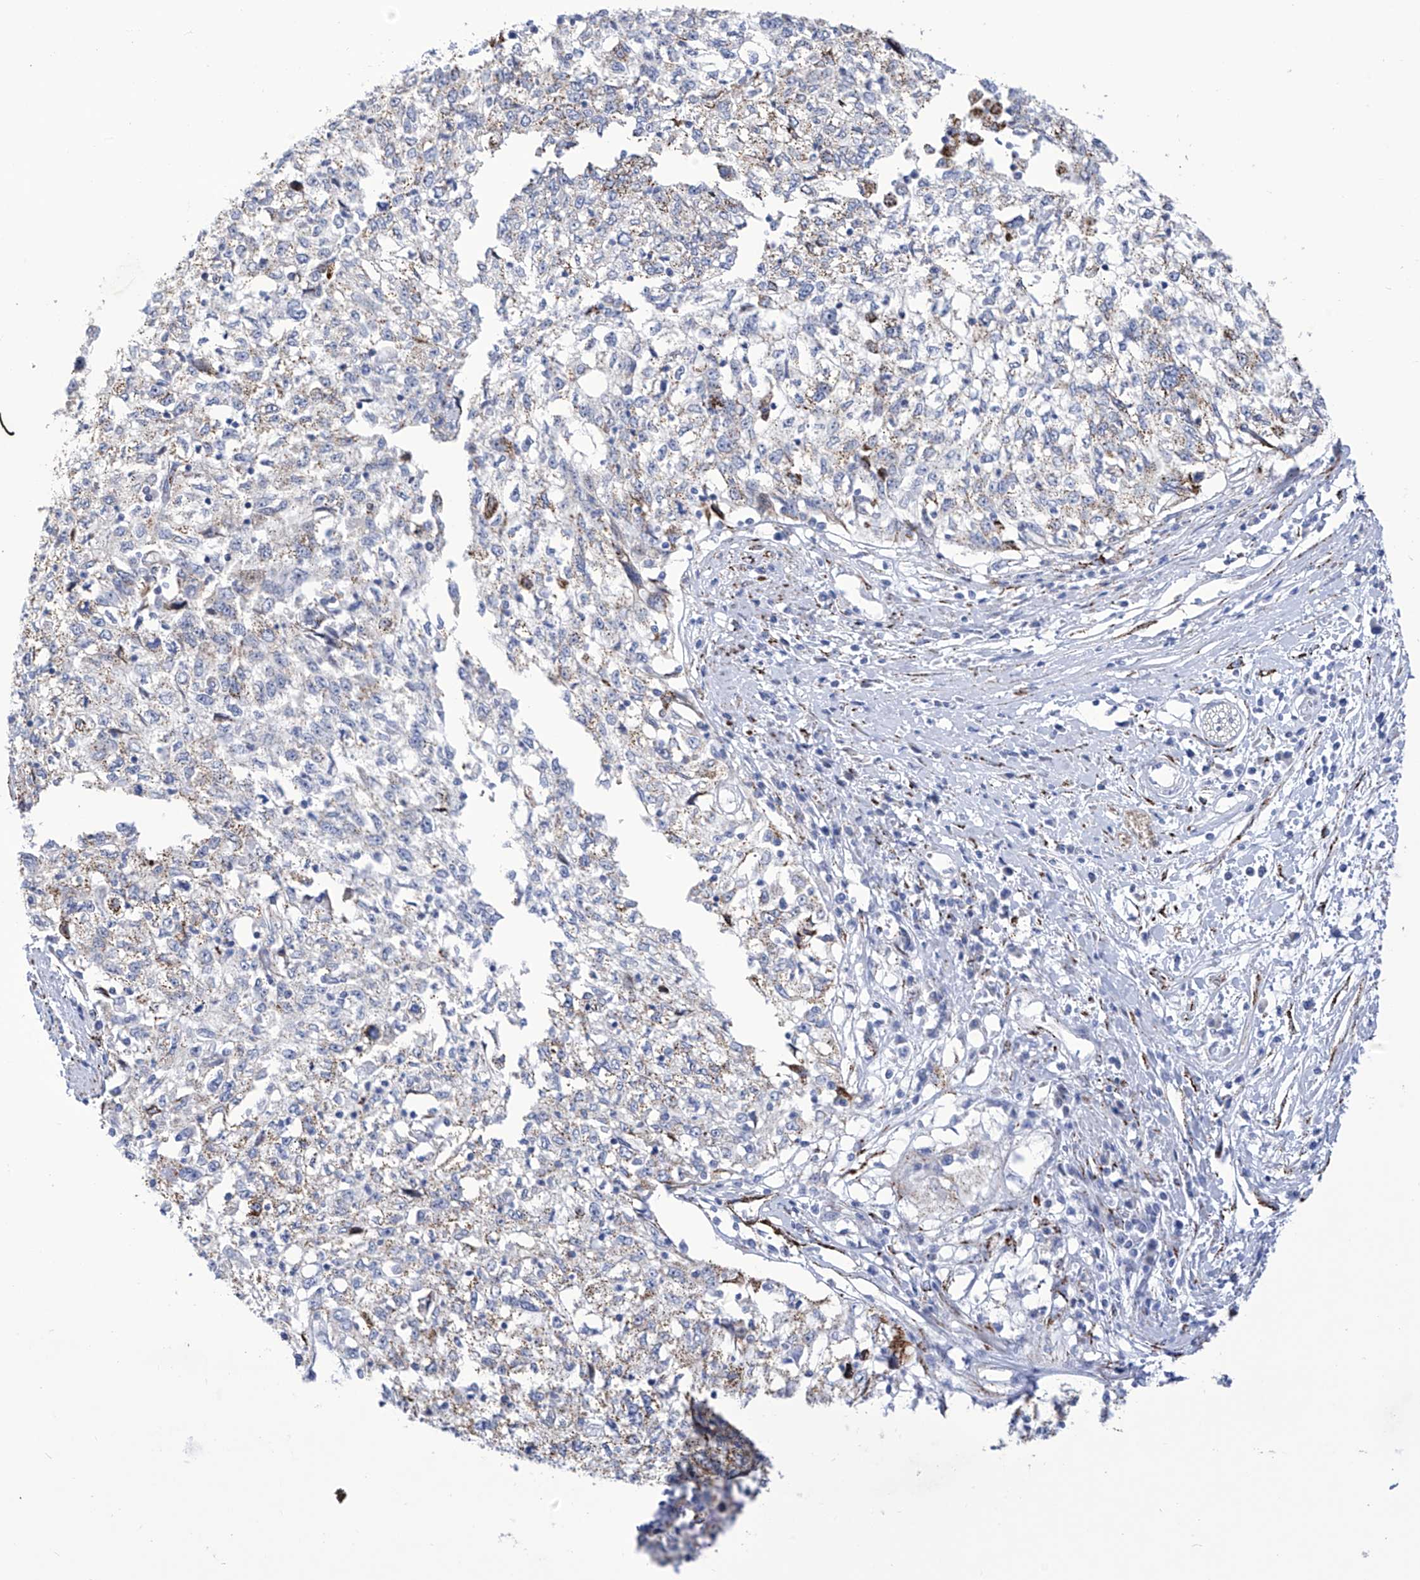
{"staining": {"intensity": "negative", "quantity": "none", "location": "none"}, "tissue": "cervical cancer", "cell_type": "Tumor cells", "image_type": "cancer", "snomed": [{"axis": "morphology", "description": "Squamous cell carcinoma, NOS"}, {"axis": "topography", "description": "Cervix"}], "caption": "This photomicrograph is of cervical squamous cell carcinoma stained with immunohistochemistry to label a protein in brown with the nuclei are counter-stained blue. There is no expression in tumor cells.", "gene": "C1orf87", "patient": {"sex": "female", "age": 57}}